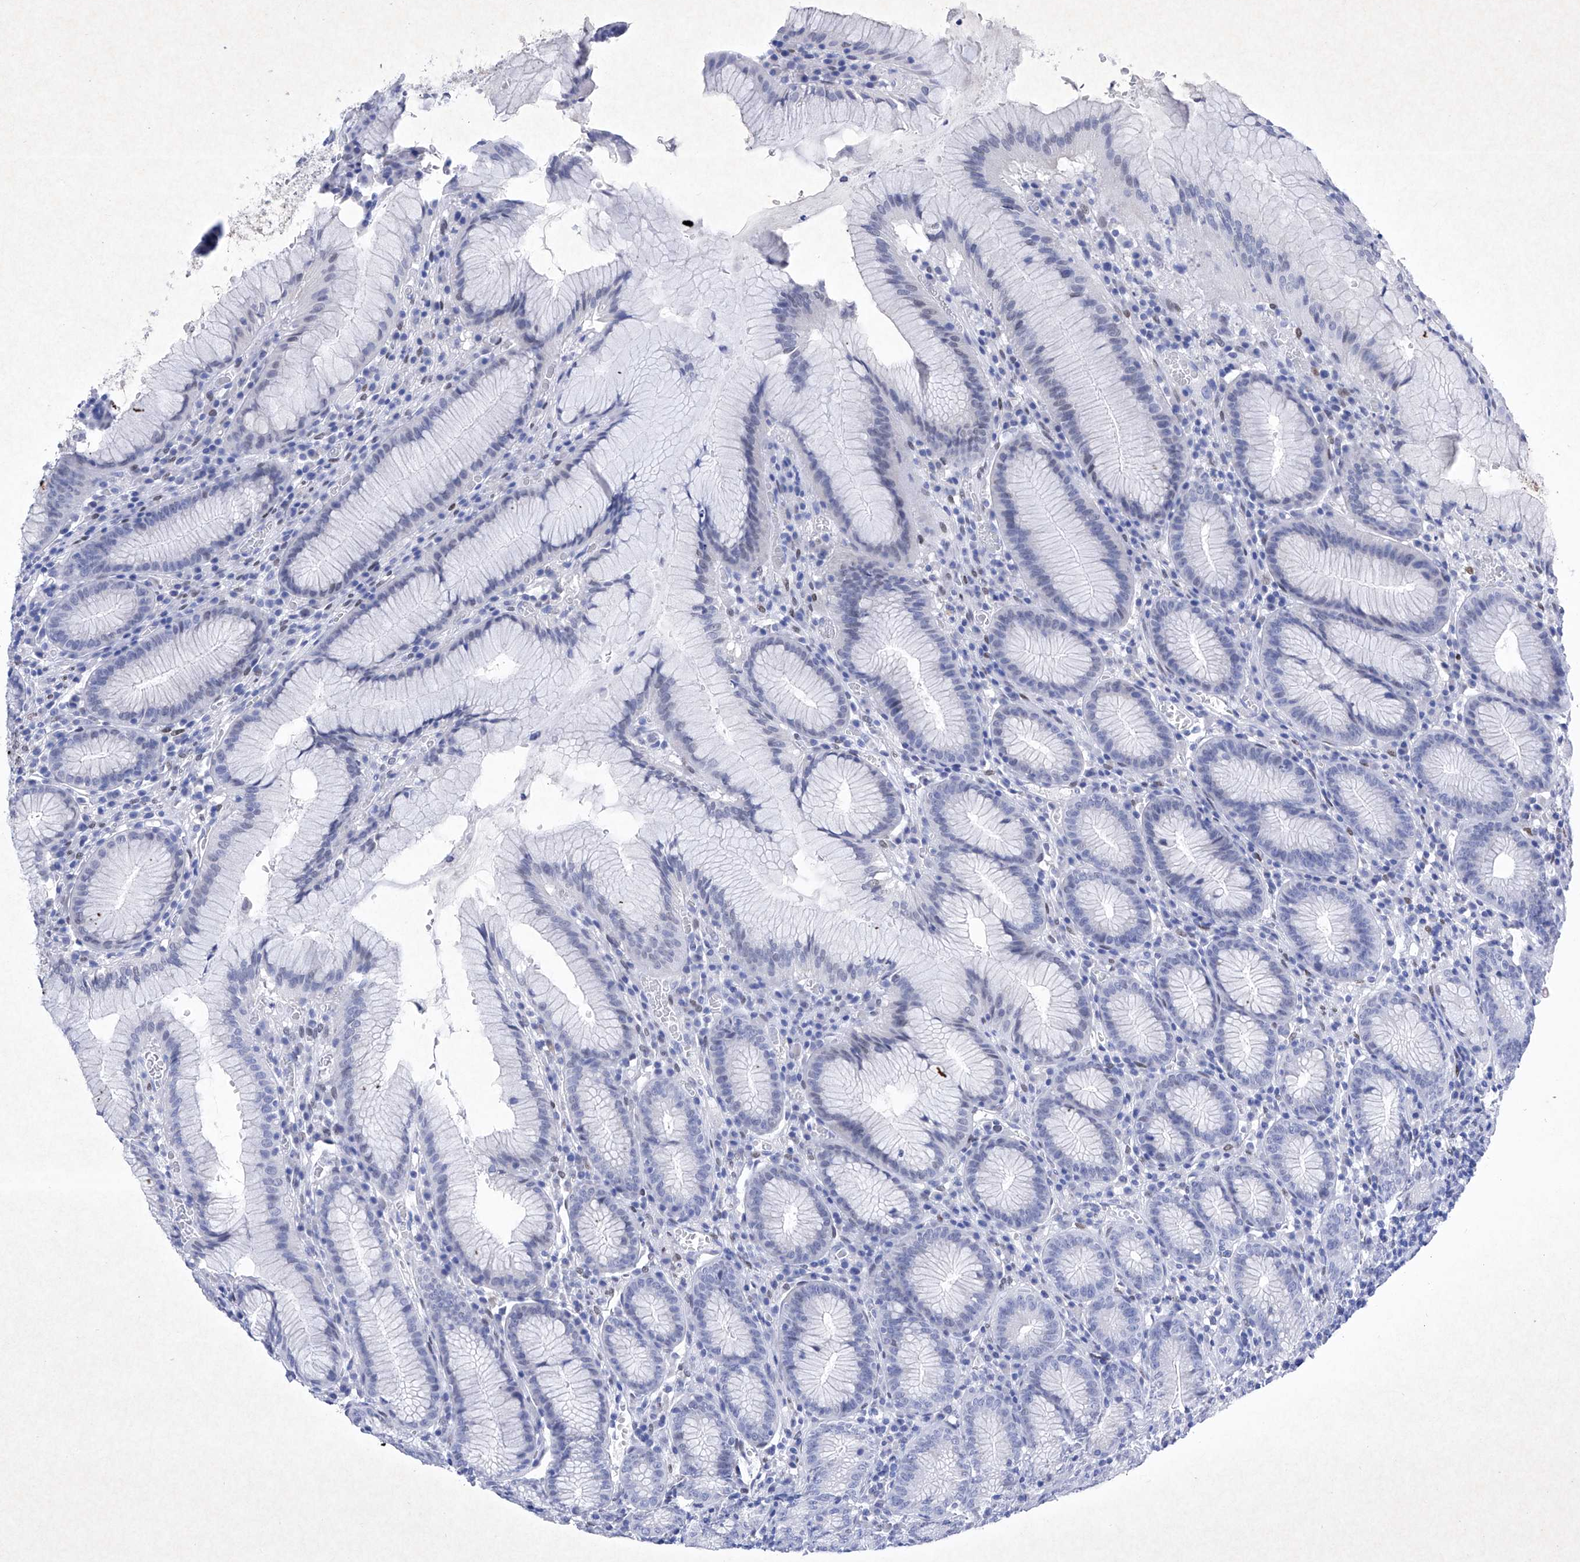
{"staining": {"intensity": "negative", "quantity": "none", "location": "none"}, "tissue": "stomach", "cell_type": "Glandular cells", "image_type": "normal", "snomed": [{"axis": "morphology", "description": "Normal tissue, NOS"}, {"axis": "topography", "description": "Stomach"}], "caption": "Immunohistochemistry (IHC) micrograph of normal stomach stained for a protein (brown), which shows no expression in glandular cells.", "gene": "BARX2", "patient": {"sex": "male", "age": 55}}